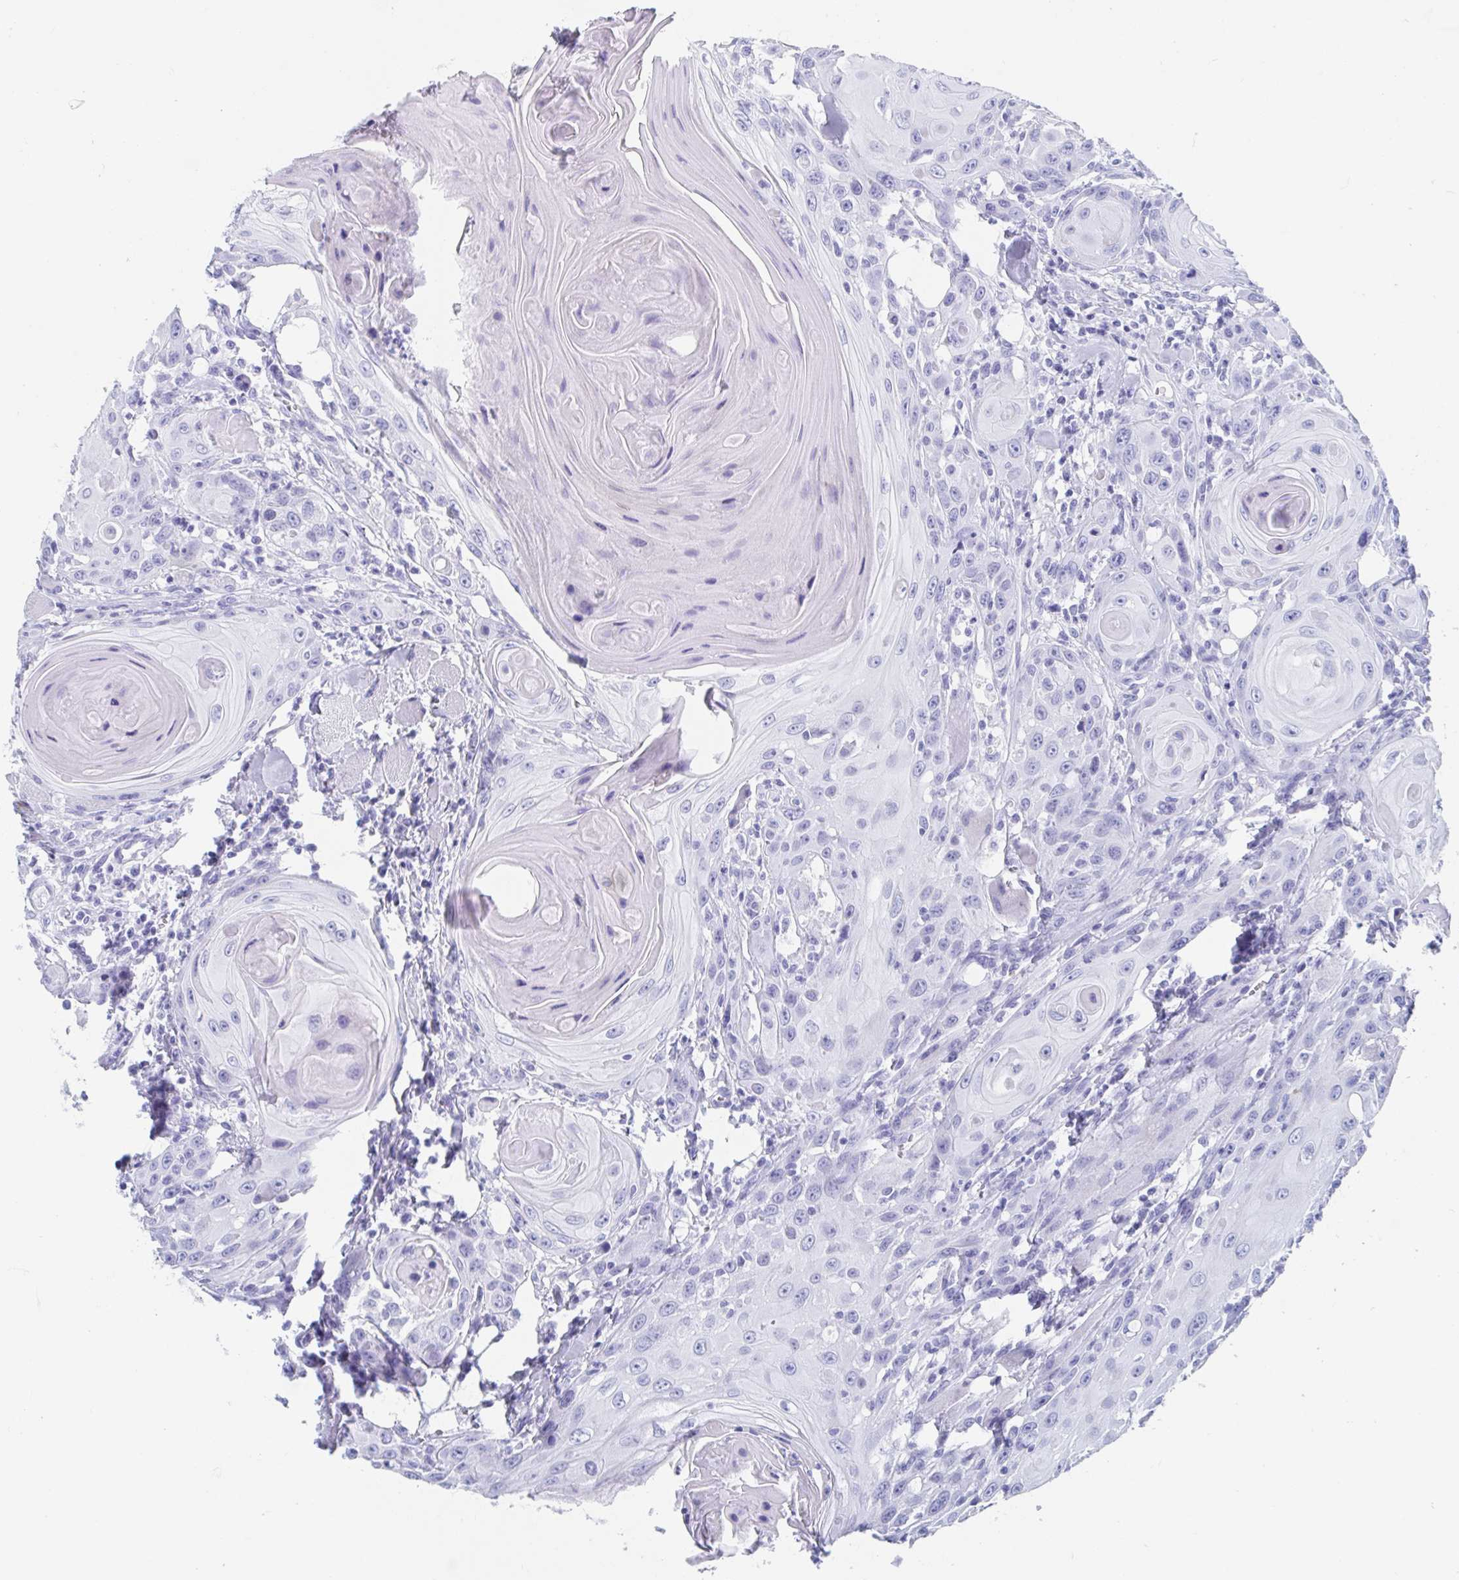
{"staining": {"intensity": "negative", "quantity": "none", "location": "none"}, "tissue": "head and neck cancer", "cell_type": "Tumor cells", "image_type": "cancer", "snomed": [{"axis": "morphology", "description": "Squamous cell carcinoma, NOS"}, {"axis": "topography", "description": "Head-Neck"}], "caption": "Immunohistochemical staining of head and neck cancer shows no significant expression in tumor cells. (DAB (3,3'-diaminobenzidine) IHC with hematoxylin counter stain).", "gene": "C10orf53", "patient": {"sex": "female", "age": 80}}